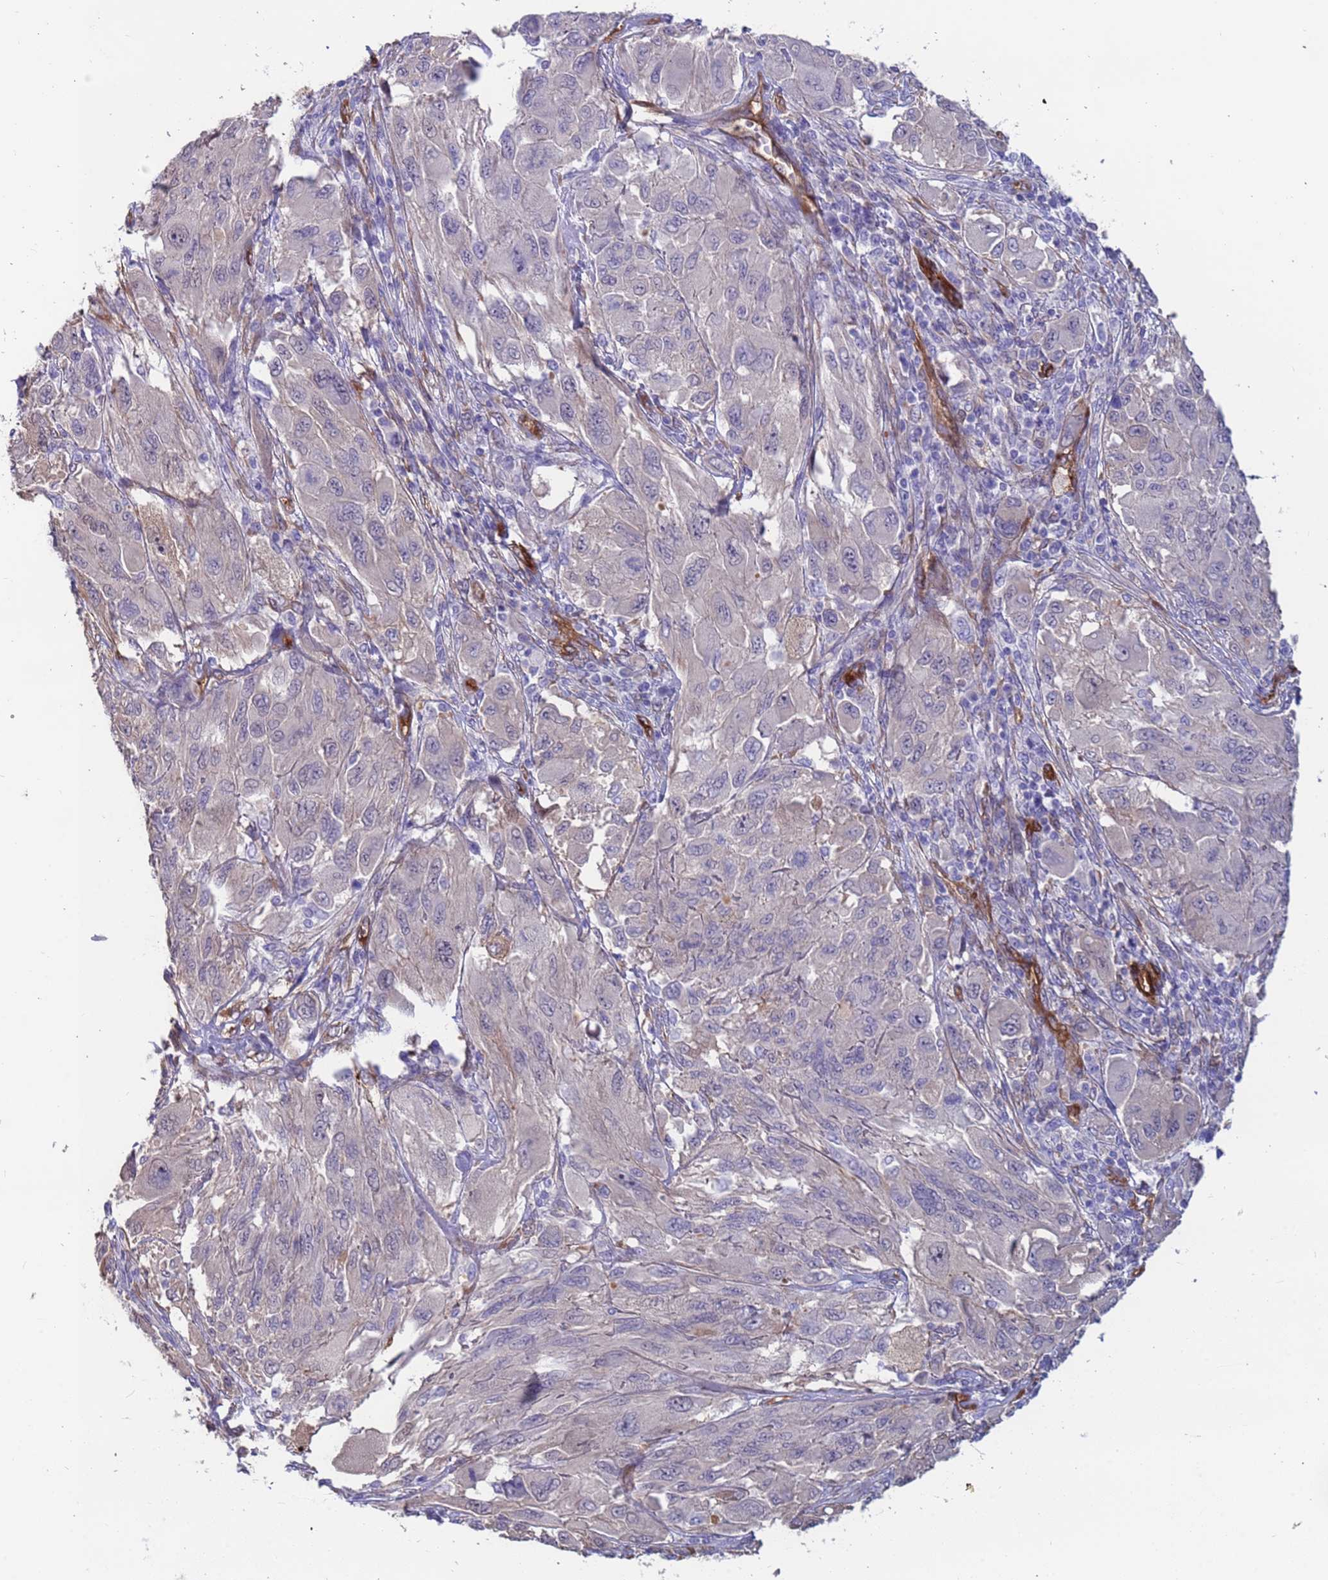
{"staining": {"intensity": "negative", "quantity": "none", "location": "none"}, "tissue": "melanoma", "cell_type": "Tumor cells", "image_type": "cancer", "snomed": [{"axis": "morphology", "description": "Malignant melanoma, NOS"}, {"axis": "topography", "description": "Skin"}], "caption": "Malignant melanoma was stained to show a protein in brown. There is no significant staining in tumor cells. (DAB (3,3'-diaminobenzidine) IHC, high magnification).", "gene": "EHD2", "patient": {"sex": "female", "age": 91}}